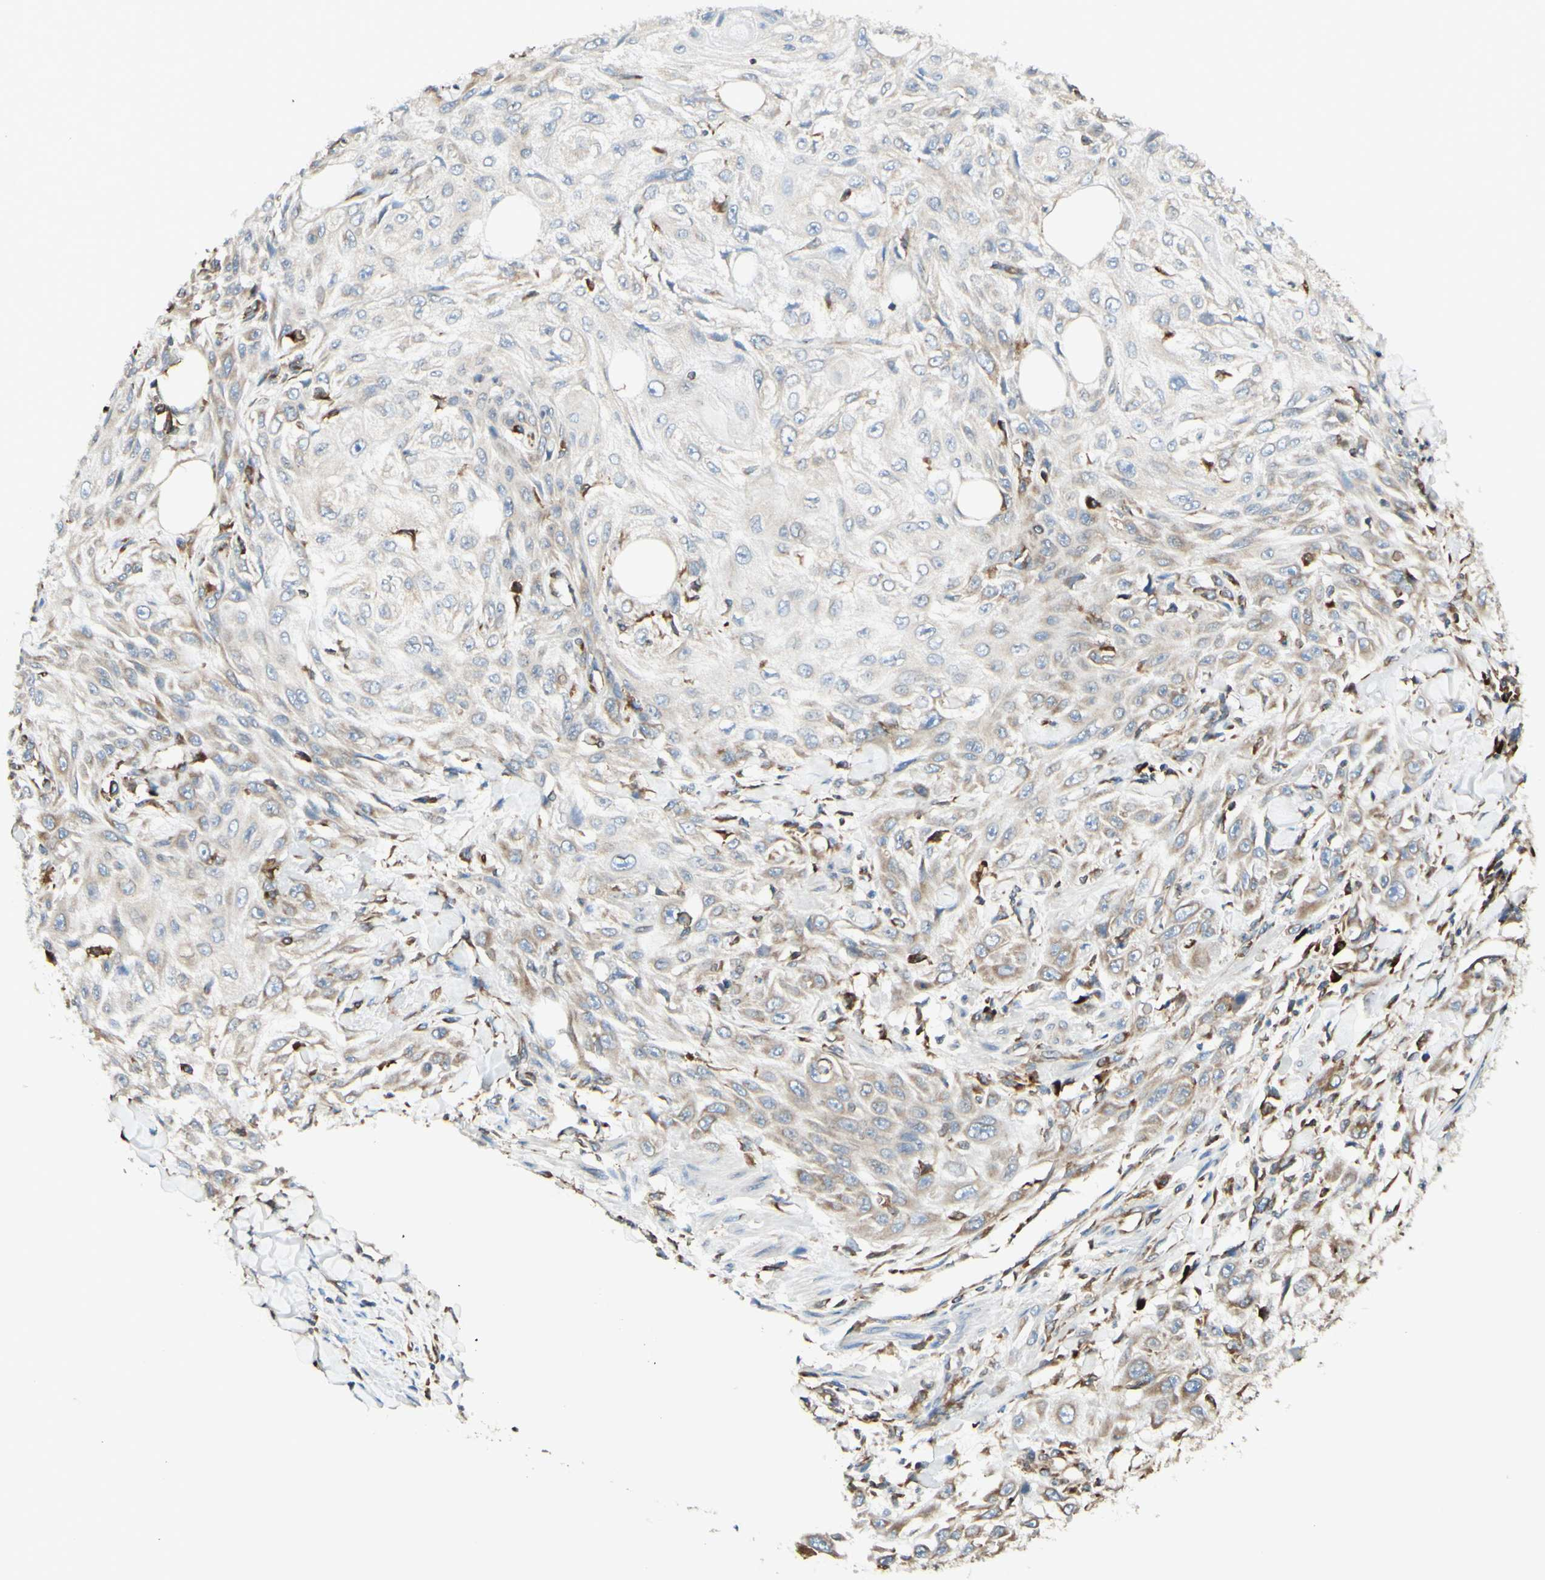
{"staining": {"intensity": "moderate", "quantity": ">75%", "location": "cytoplasmic/membranous"}, "tissue": "skin cancer", "cell_type": "Tumor cells", "image_type": "cancer", "snomed": [{"axis": "morphology", "description": "Squamous cell carcinoma, NOS"}, {"axis": "topography", "description": "Skin"}], "caption": "Approximately >75% of tumor cells in human skin cancer display moderate cytoplasmic/membranous protein staining as visualized by brown immunohistochemical staining.", "gene": "DNAJB11", "patient": {"sex": "male", "age": 75}}